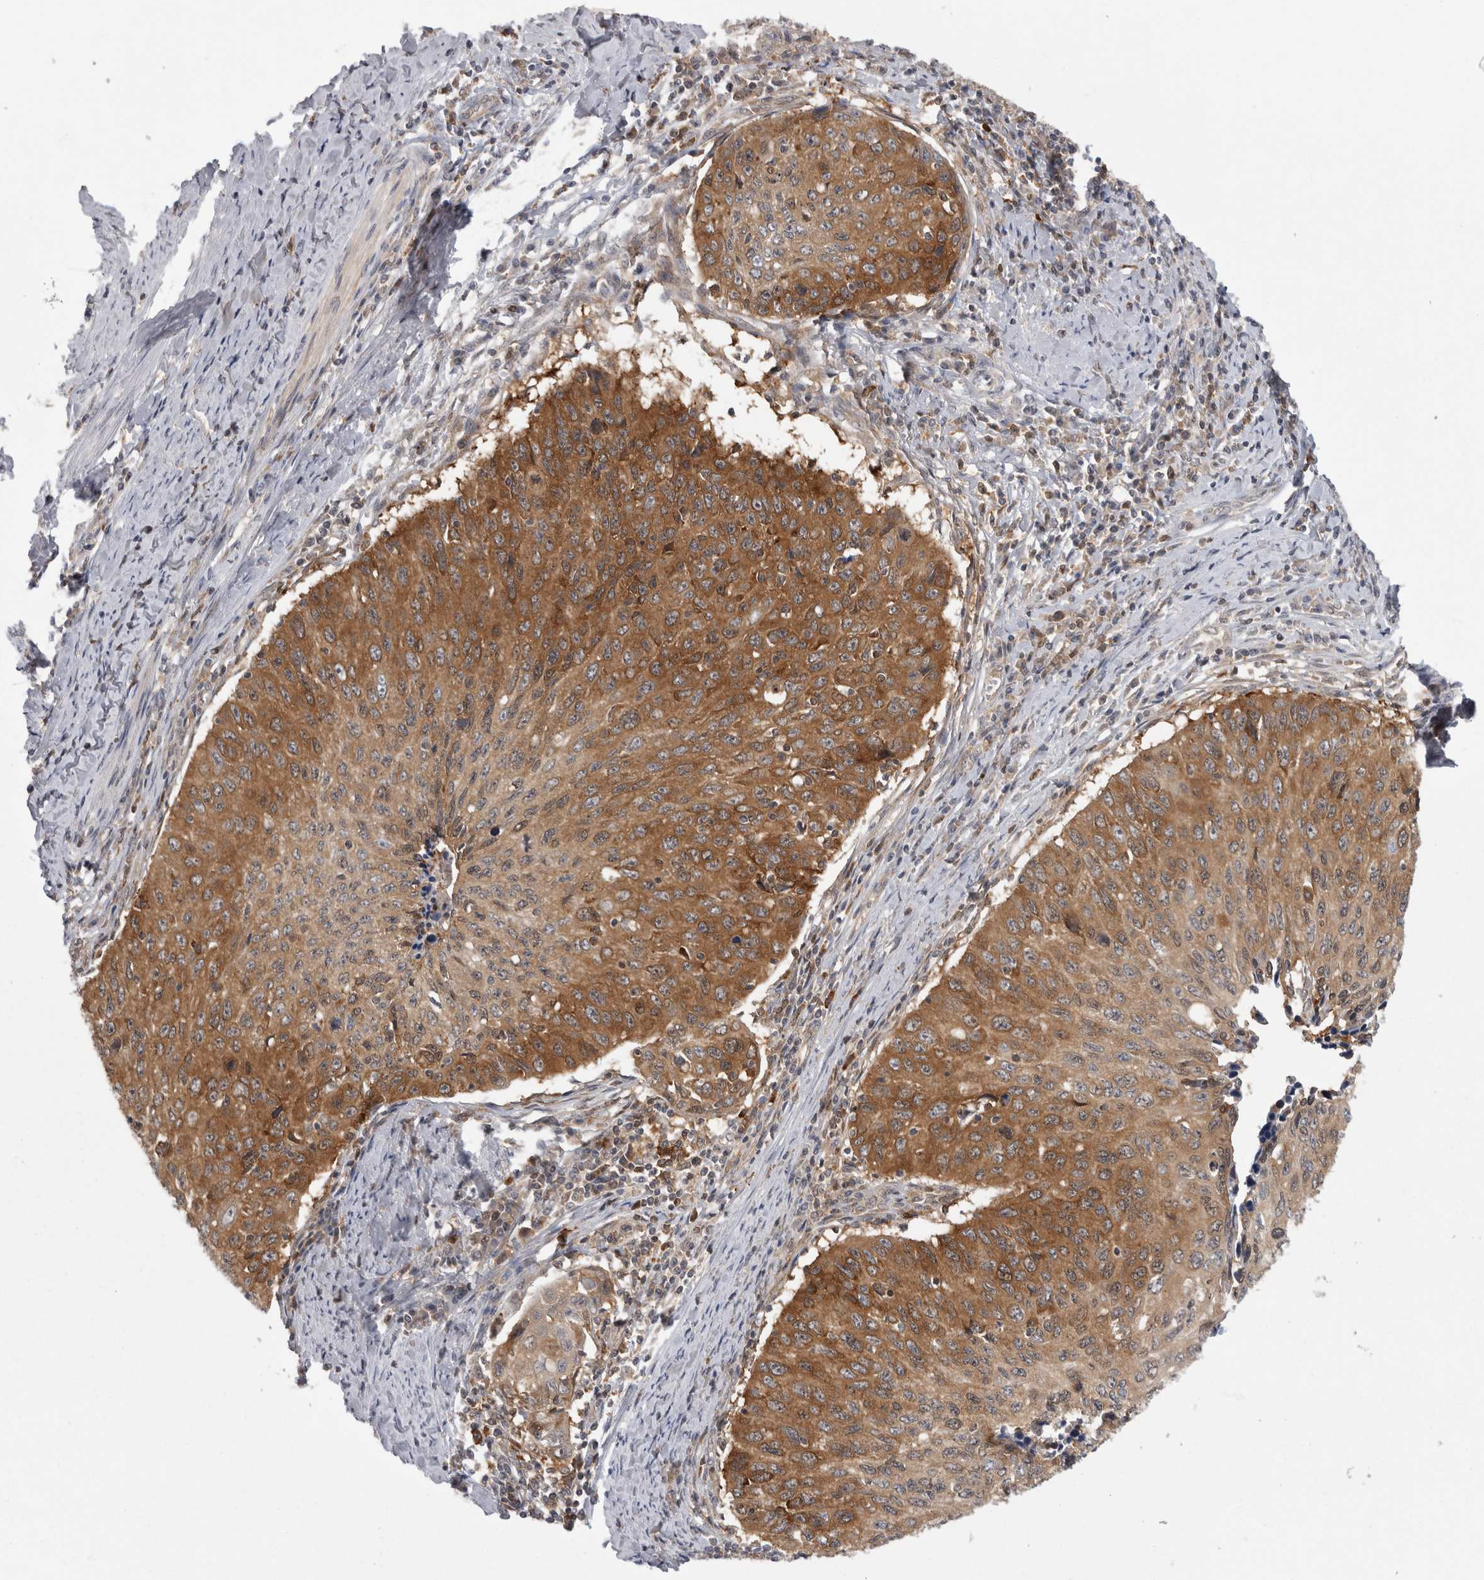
{"staining": {"intensity": "moderate", "quantity": ">75%", "location": "cytoplasmic/membranous"}, "tissue": "cervical cancer", "cell_type": "Tumor cells", "image_type": "cancer", "snomed": [{"axis": "morphology", "description": "Squamous cell carcinoma, NOS"}, {"axis": "topography", "description": "Cervix"}], "caption": "This is an image of immunohistochemistry (IHC) staining of cervical cancer (squamous cell carcinoma), which shows moderate positivity in the cytoplasmic/membranous of tumor cells.", "gene": "CACYBP", "patient": {"sex": "female", "age": 53}}